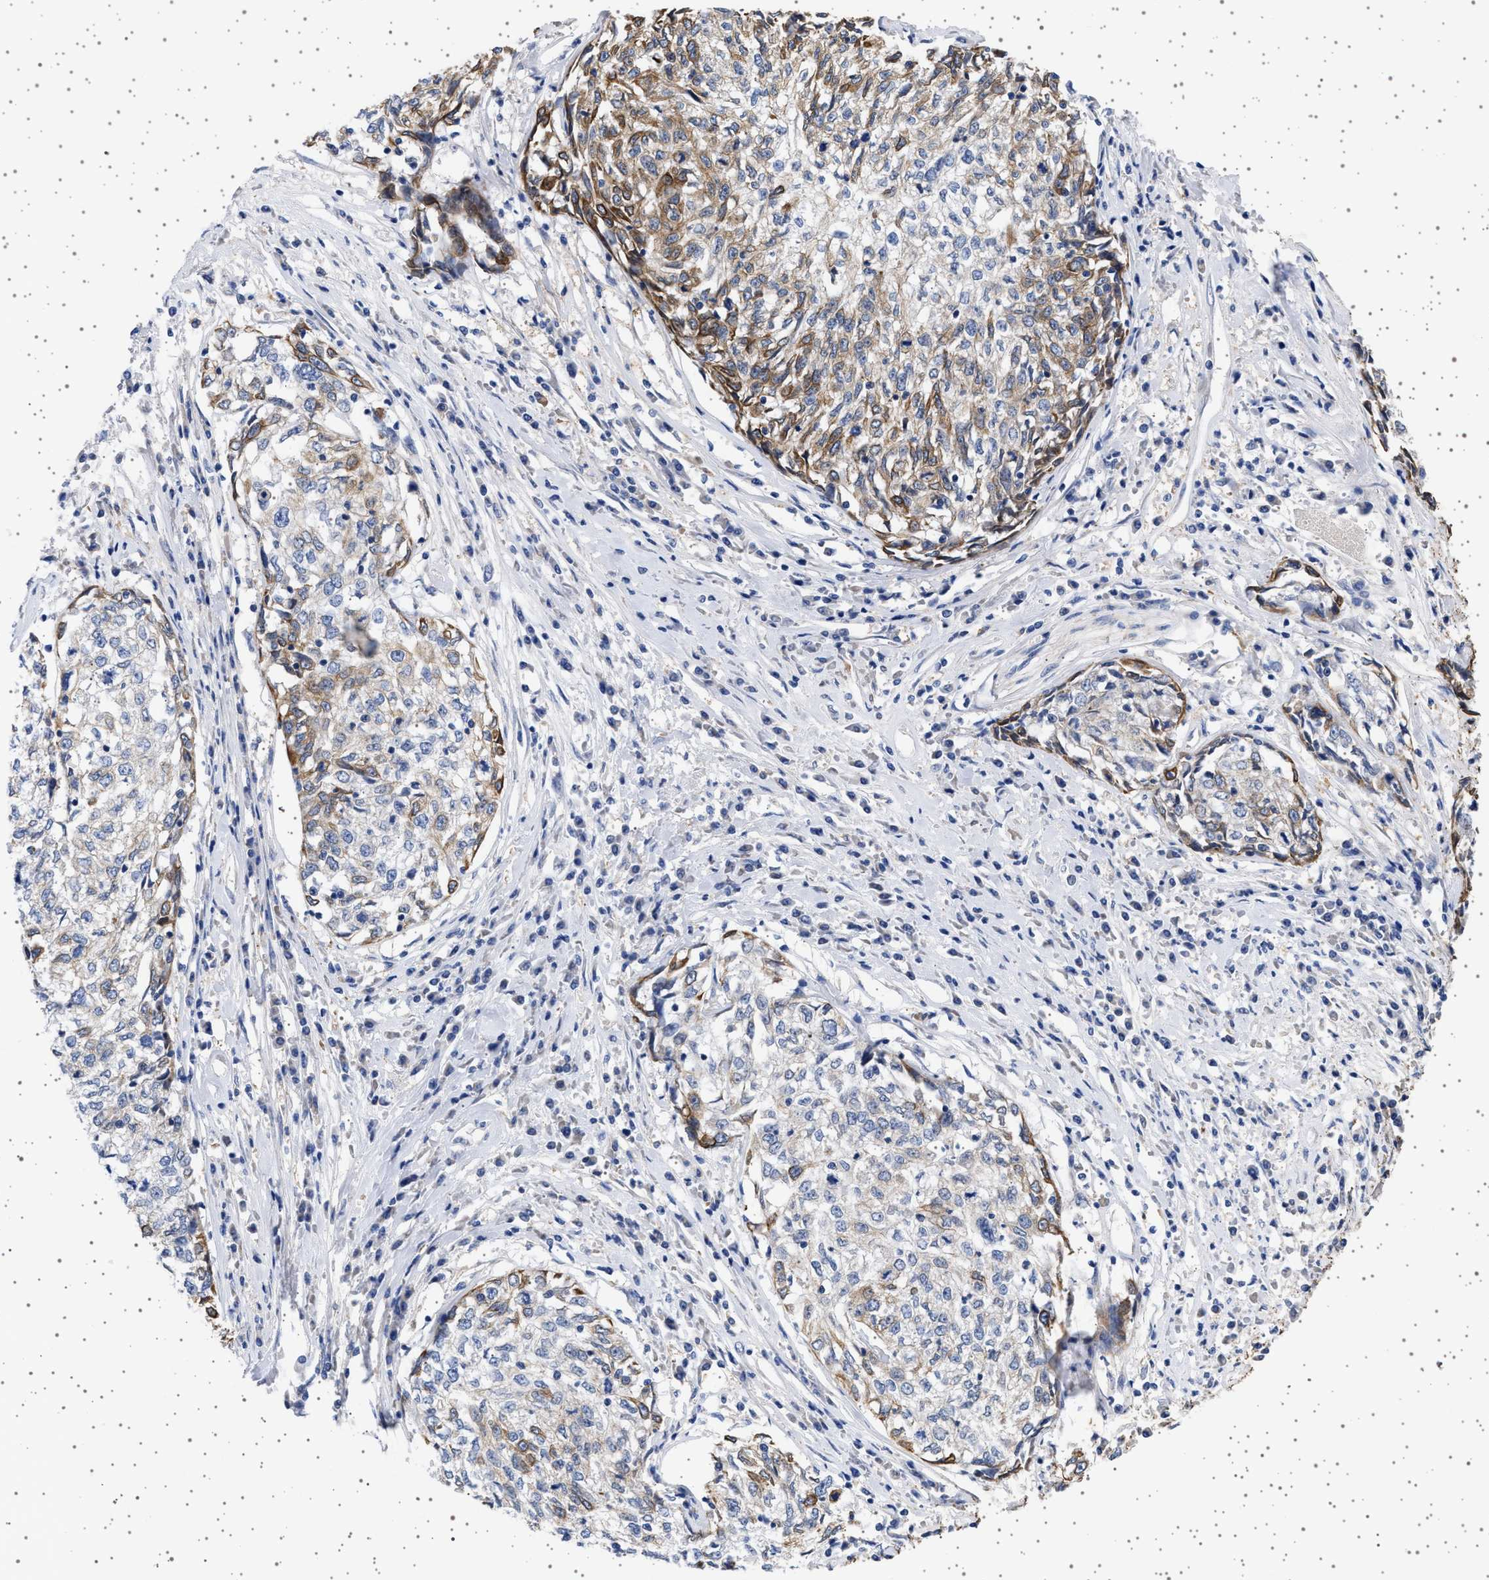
{"staining": {"intensity": "moderate", "quantity": "25%-75%", "location": "cytoplasmic/membranous"}, "tissue": "cervical cancer", "cell_type": "Tumor cells", "image_type": "cancer", "snomed": [{"axis": "morphology", "description": "Squamous cell carcinoma, NOS"}, {"axis": "topography", "description": "Cervix"}], "caption": "Cervical squamous cell carcinoma stained with immunohistochemistry shows moderate cytoplasmic/membranous expression in approximately 25%-75% of tumor cells. Using DAB (brown) and hematoxylin (blue) stains, captured at high magnification using brightfield microscopy.", "gene": "TRMT10B", "patient": {"sex": "female", "age": 57}}